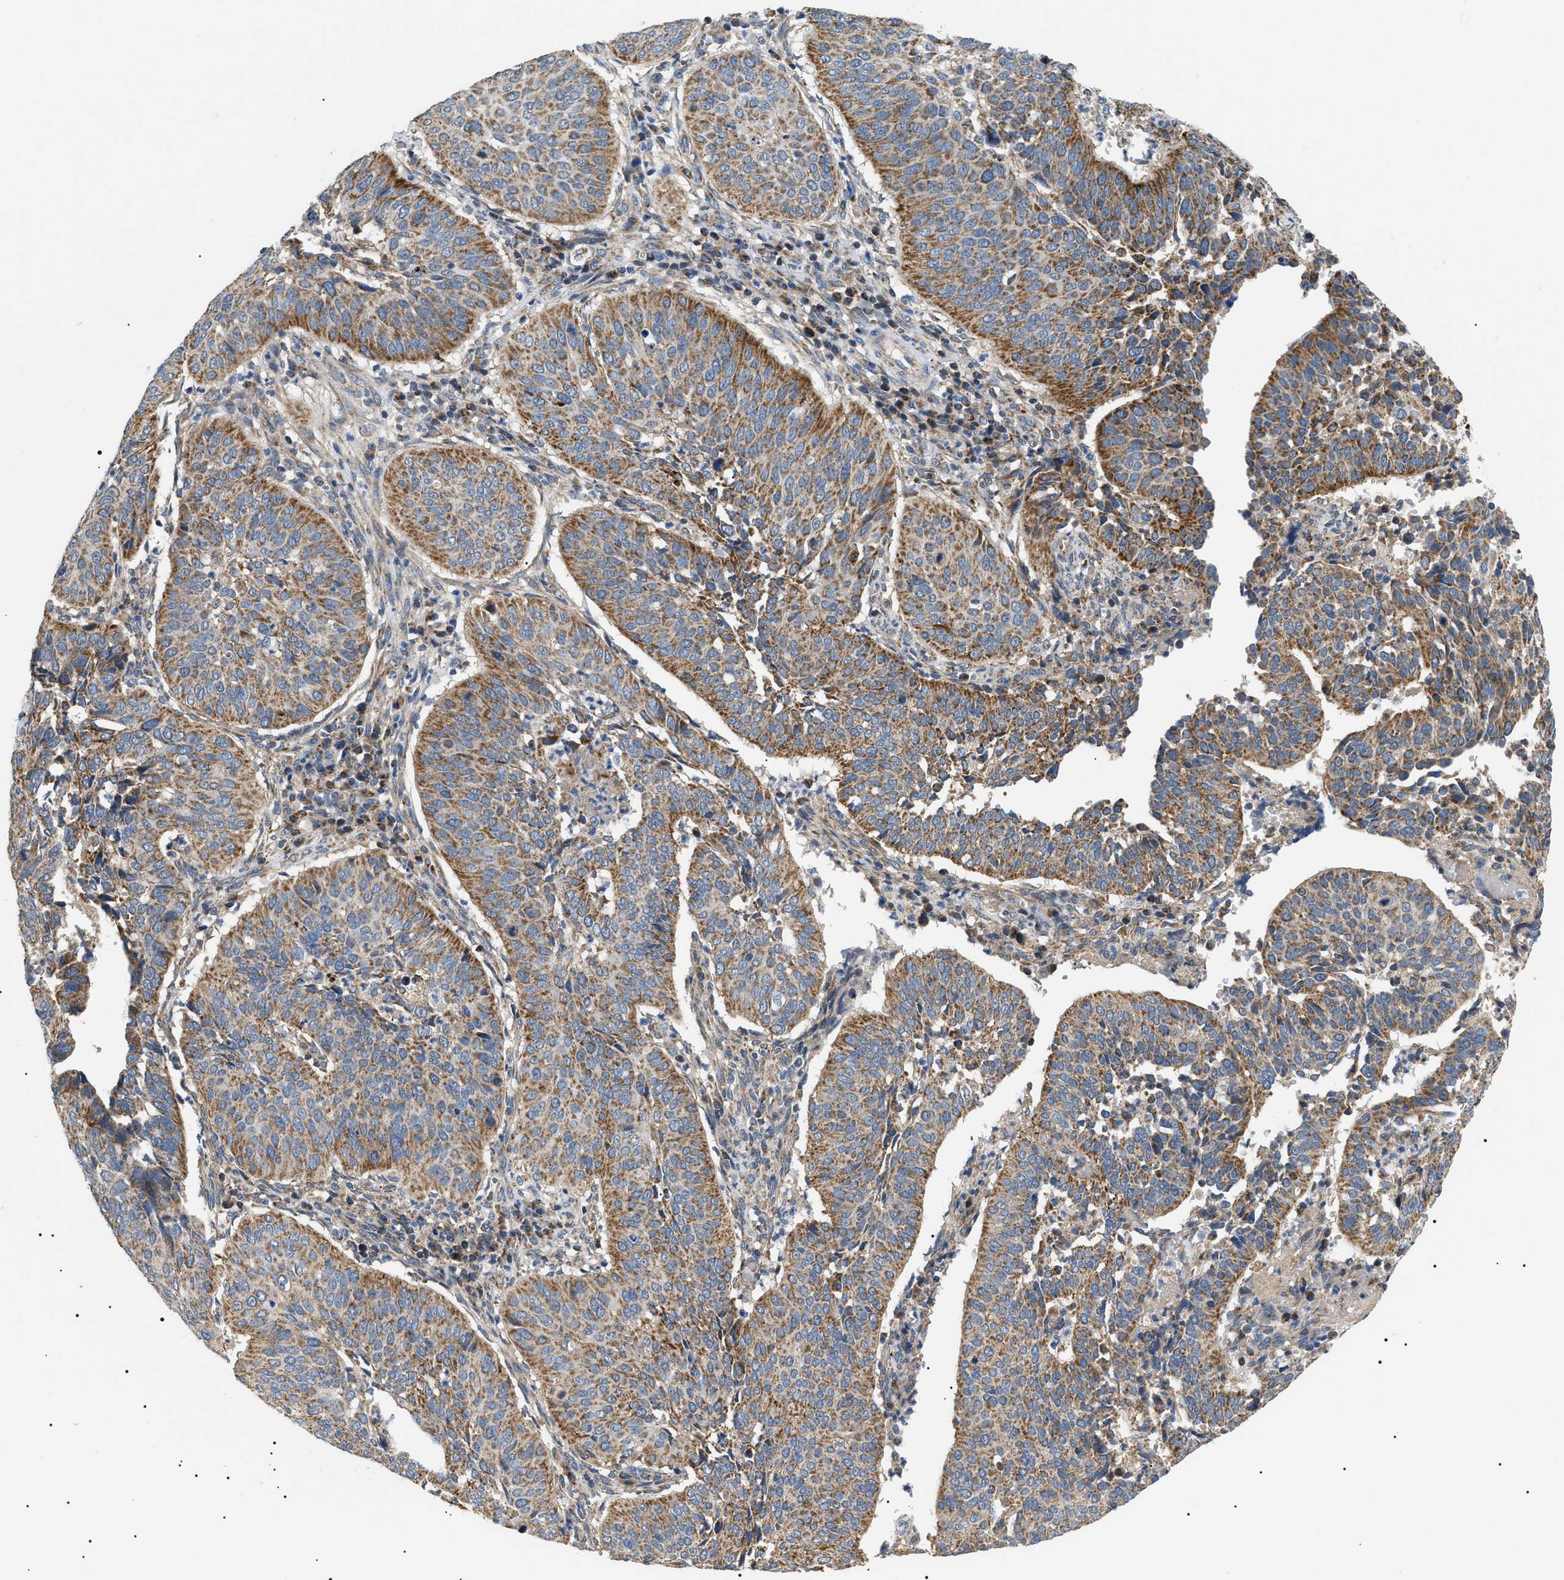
{"staining": {"intensity": "moderate", "quantity": ">75%", "location": "cytoplasmic/membranous"}, "tissue": "cervical cancer", "cell_type": "Tumor cells", "image_type": "cancer", "snomed": [{"axis": "morphology", "description": "Normal tissue, NOS"}, {"axis": "morphology", "description": "Squamous cell carcinoma, NOS"}, {"axis": "topography", "description": "Cervix"}], "caption": "IHC micrograph of cervical cancer stained for a protein (brown), which reveals medium levels of moderate cytoplasmic/membranous expression in about >75% of tumor cells.", "gene": "TOMM6", "patient": {"sex": "female", "age": 39}}